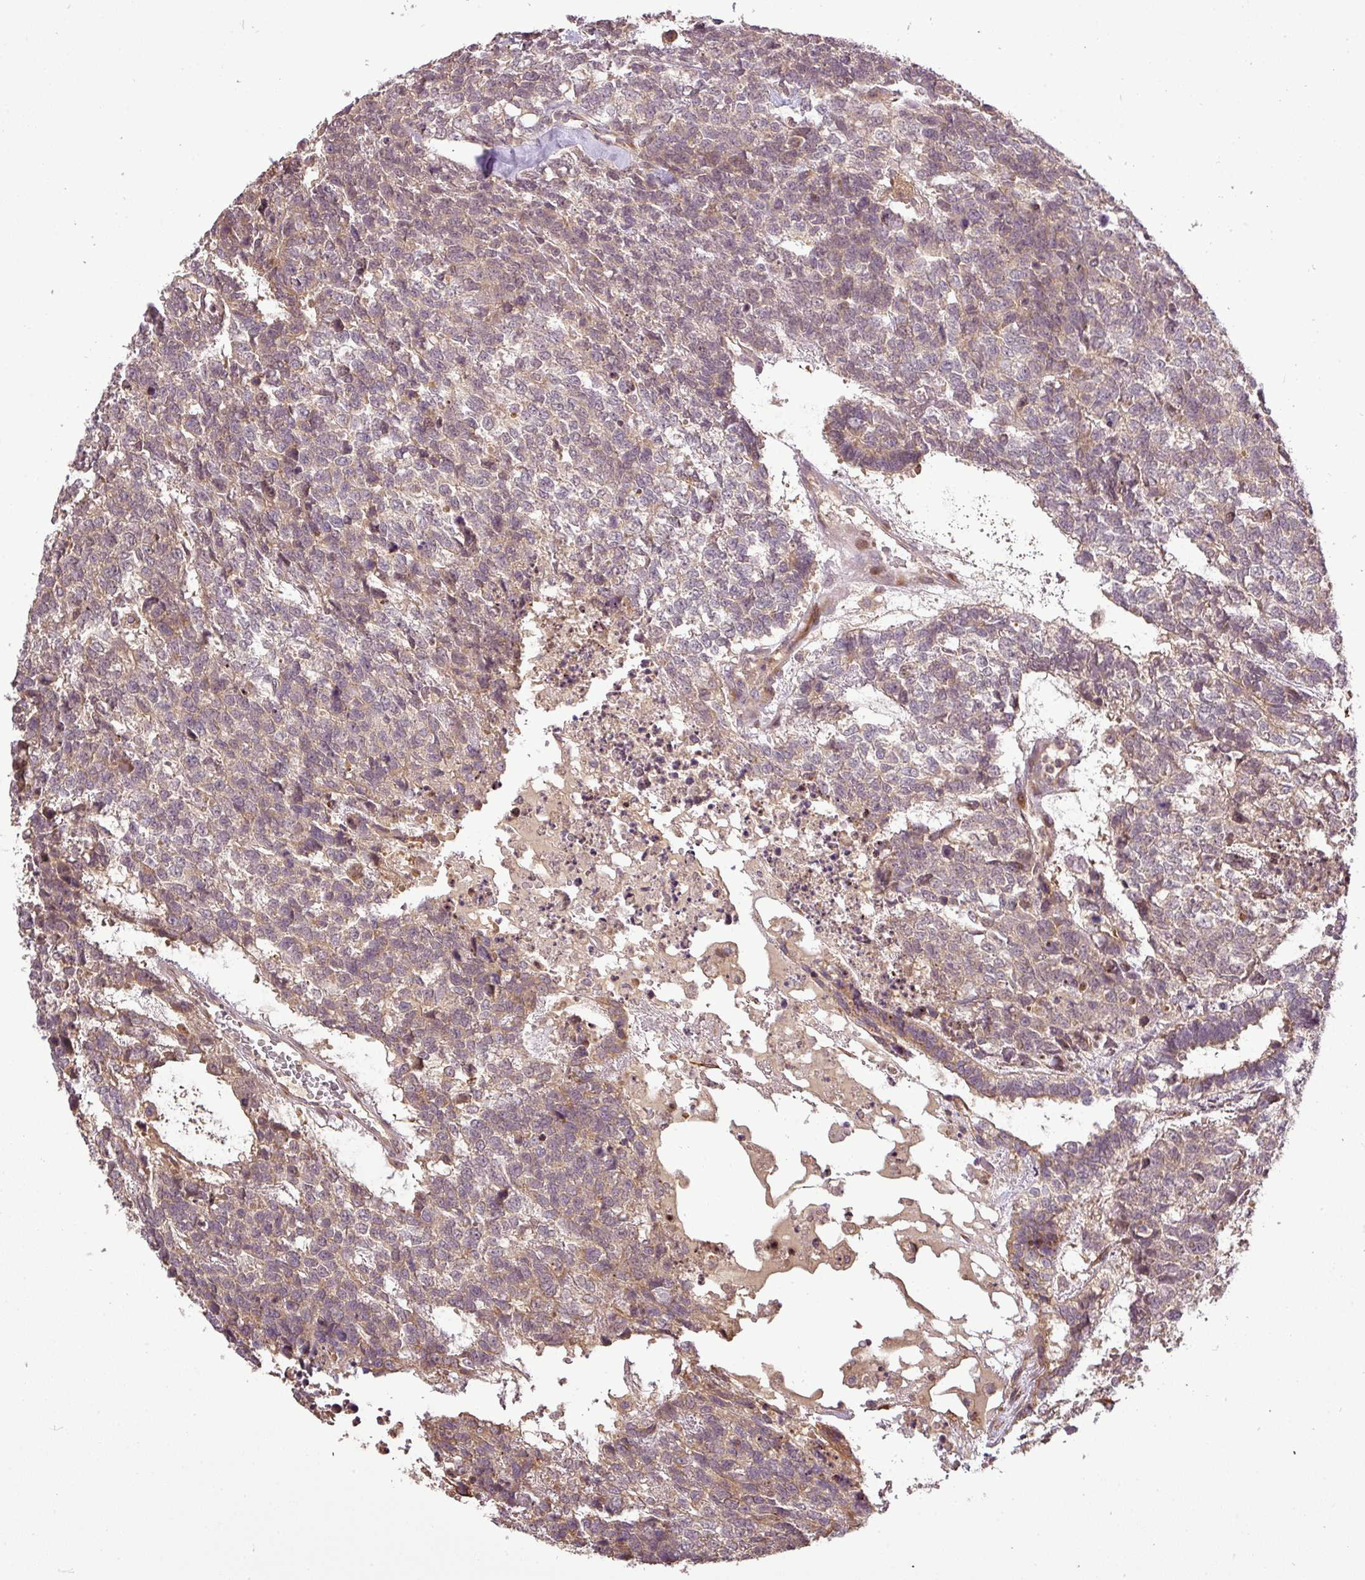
{"staining": {"intensity": "weak", "quantity": ">75%", "location": "cytoplasmic/membranous"}, "tissue": "testis cancer", "cell_type": "Tumor cells", "image_type": "cancer", "snomed": [{"axis": "morphology", "description": "Carcinoma, Embryonal, NOS"}, {"axis": "topography", "description": "Testis"}], "caption": "Tumor cells display weak cytoplasmic/membranous positivity in approximately >75% of cells in embryonal carcinoma (testis).", "gene": "FAIM", "patient": {"sex": "male", "age": 23}}